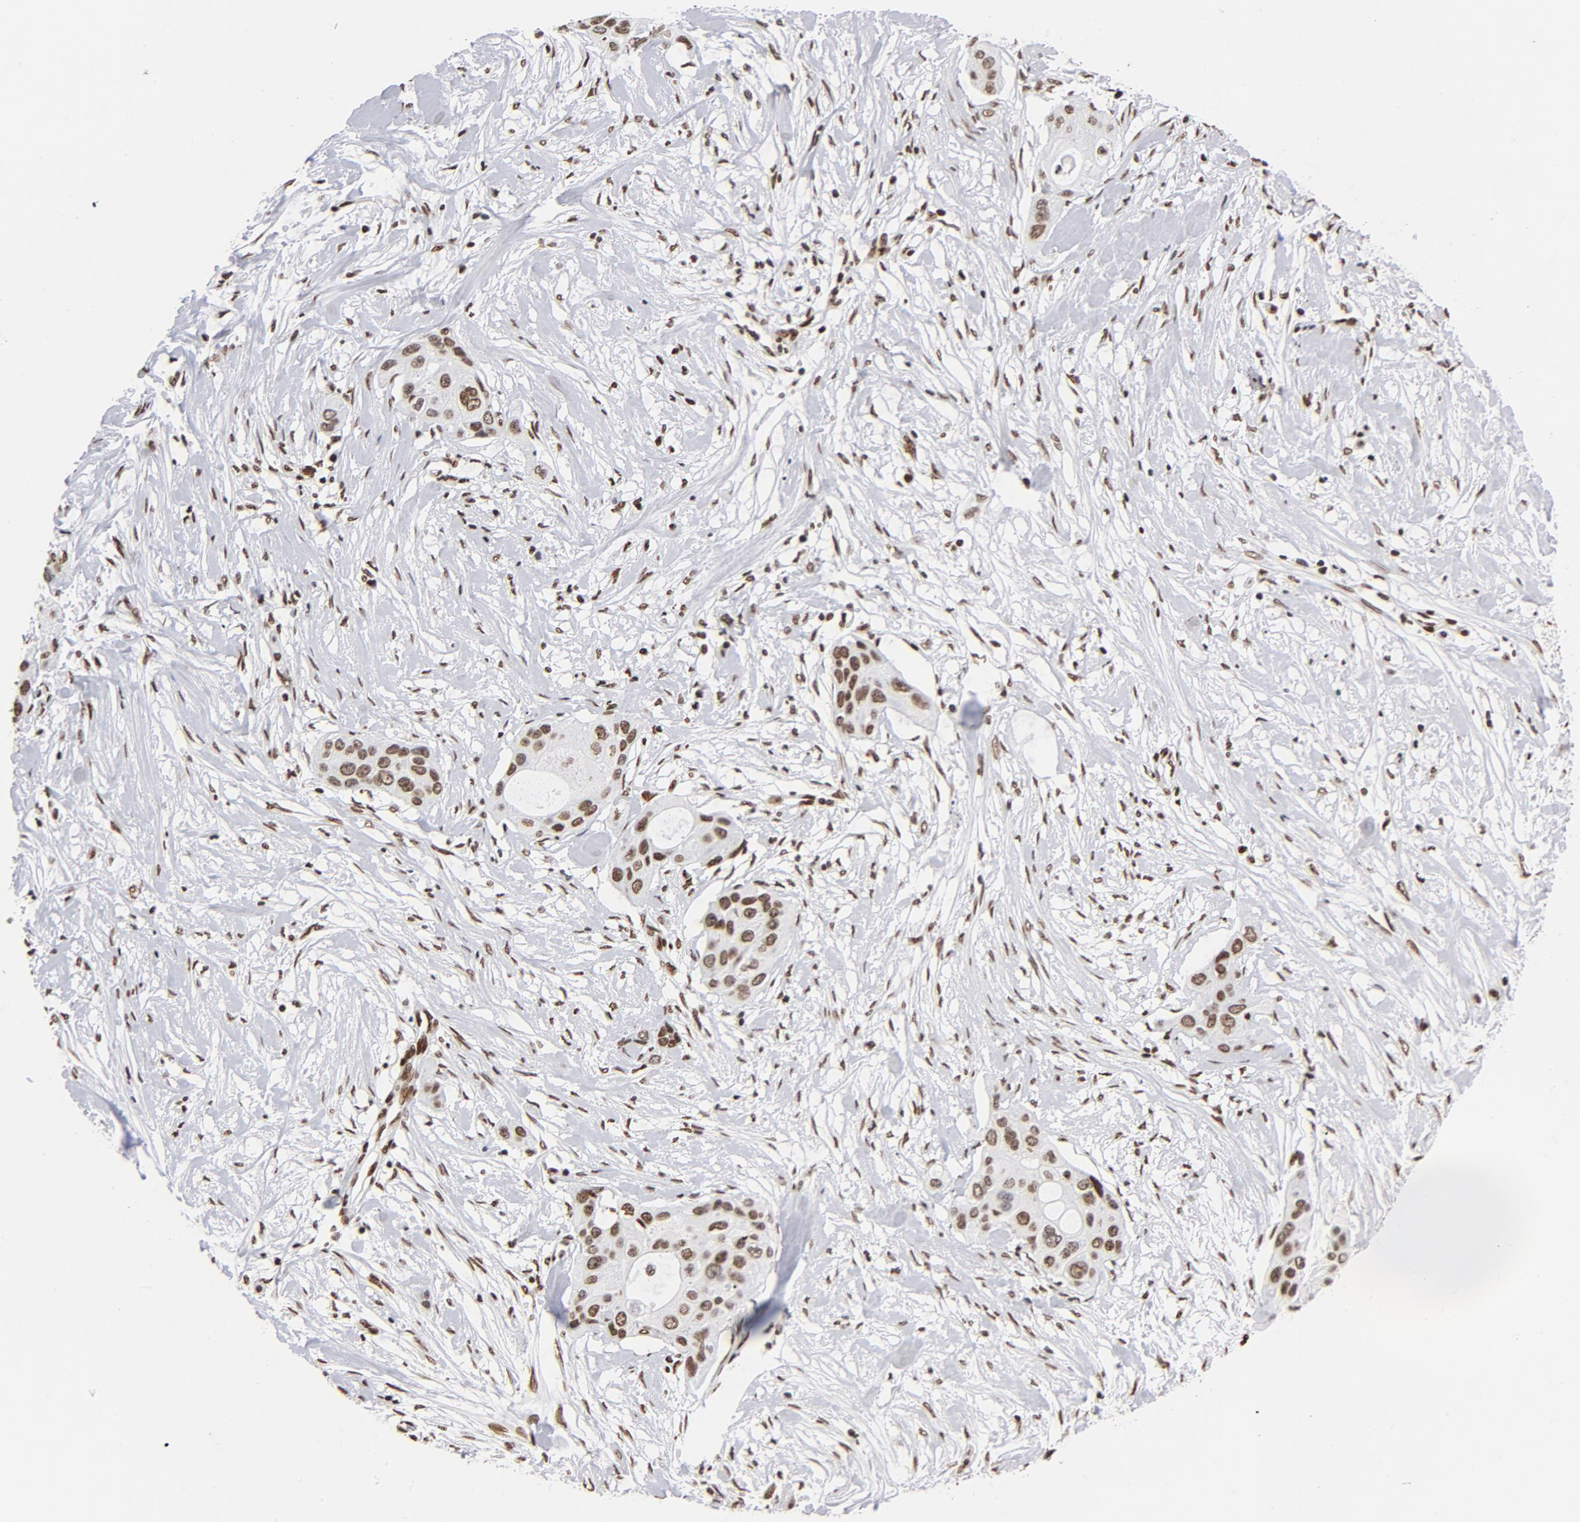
{"staining": {"intensity": "moderate", "quantity": ">75%", "location": "nuclear"}, "tissue": "pancreatic cancer", "cell_type": "Tumor cells", "image_type": "cancer", "snomed": [{"axis": "morphology", "description": "Adenocarcinoma, NOS"}, {"axis": "topography", "description": "Pancreas"}], "caption": "Immunohistochemistry (IHC) photomicrograph of neoplastic tissue: pancreatic cancer stained using immunohistochemistry displays medium levels of moderate protein expression localized specifically in the nuclear of tumor cells, appearing as a nuclear brown color.", "gene": "TOP2B", "patient": {"sex": "female", "age": 60}}